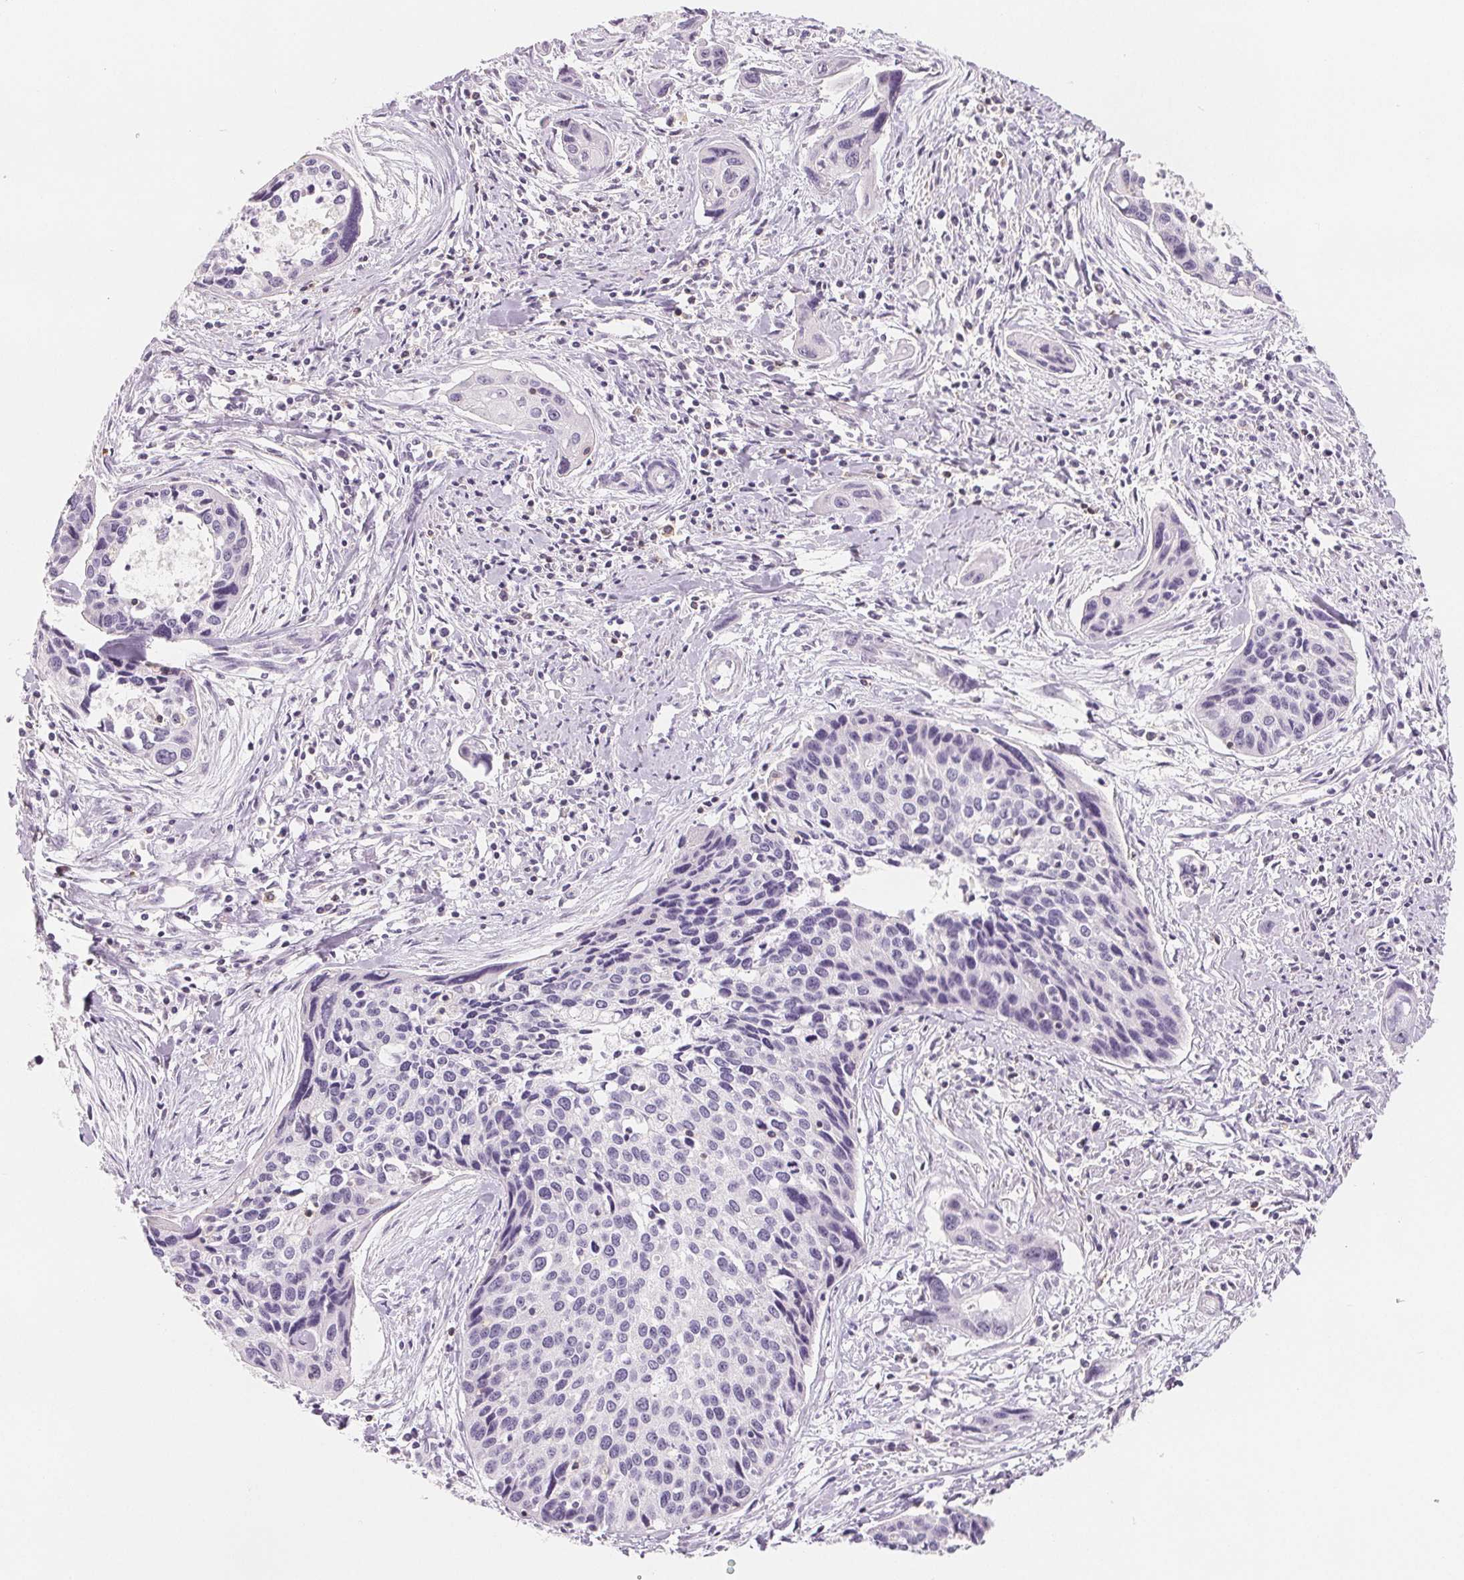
{"staining": {"intensity": "negative", "quantity": "none", "location": "none"}, "tissue": "cervical cancer", "cell_type": "Tumor cells", "image_type": "cancer", "snomed": [{"axis": "morphology", "description": "Squamous cell carcinoma, NOS"}, {"axis": "topography", "description": "Cervix"}], "caption": "The micrograph exhibits no staining of tumor cells in cervical cancer (squamous cell carcinoma). The staining is performed using DAB (3,3'-diaminobenzidine) brown chromogen with nuclei counter-stained in using hematoxylin.", "gene": "CD69", "patient": {"sex": "female", "age": 31}}